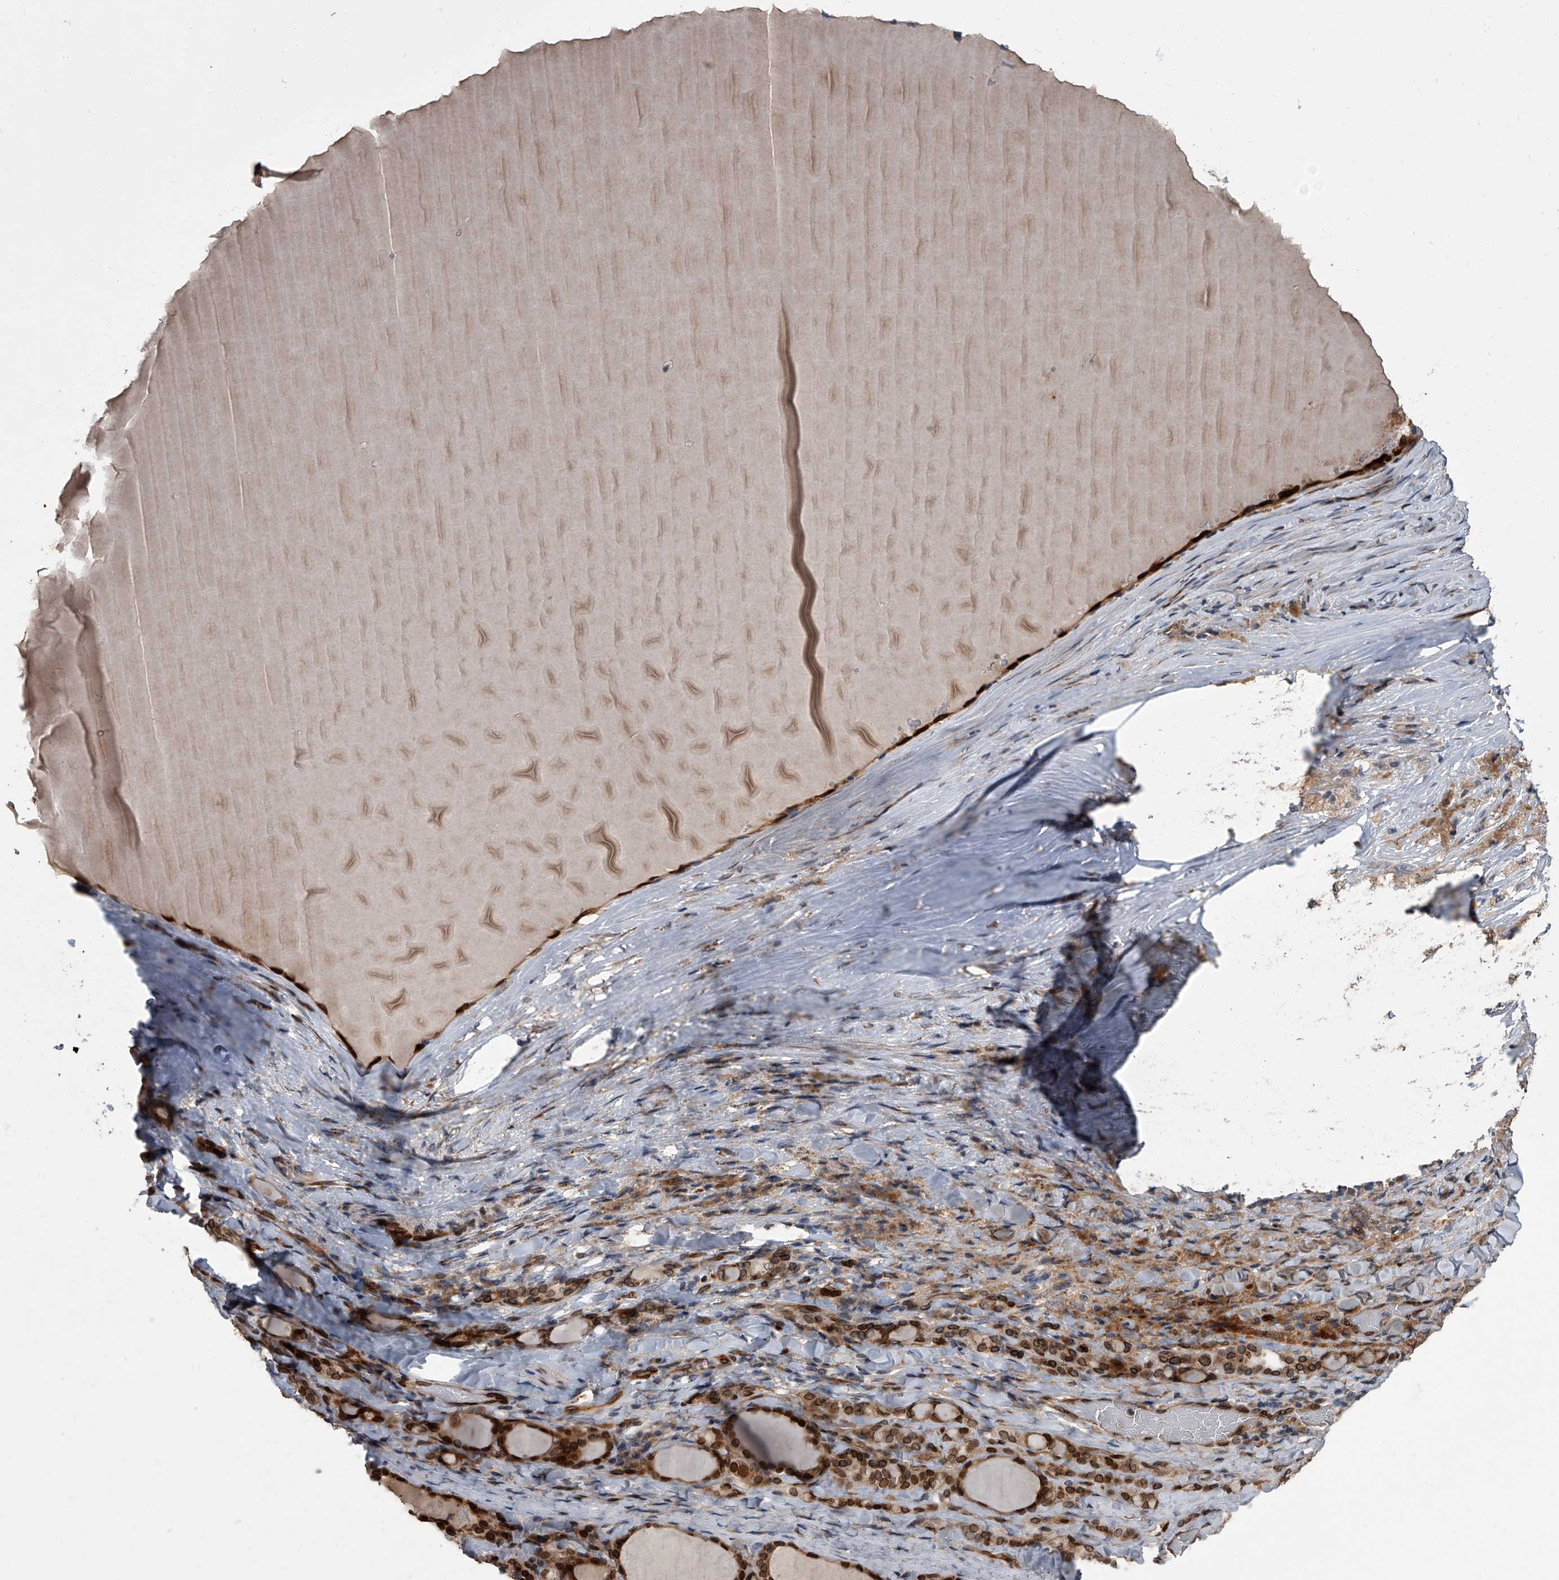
{"staining": {"intensity": "strong", "quantity": ">75%", "location": "cytoplasmic/membranous,nuclear"}, "tissue": "thyroid gland", "cell_type": "Glandular cells", "image_type": "normal", "snomed": [{"axis": "morphology", "description": "Normal tissue, NOS"}, {"axis": "topography", "description": "Thyroid gland"}], "caption": "Protein expression analysis of normal human thyroid gland reveals strong cytoplasmic/membranous,nuclear positivity in about >75% of glandular cells. (Brightfield microscopy of DAB IHC at high magnification).", "gene": "LRRC8C", "patient": {"sex": "female", "age": 22}}